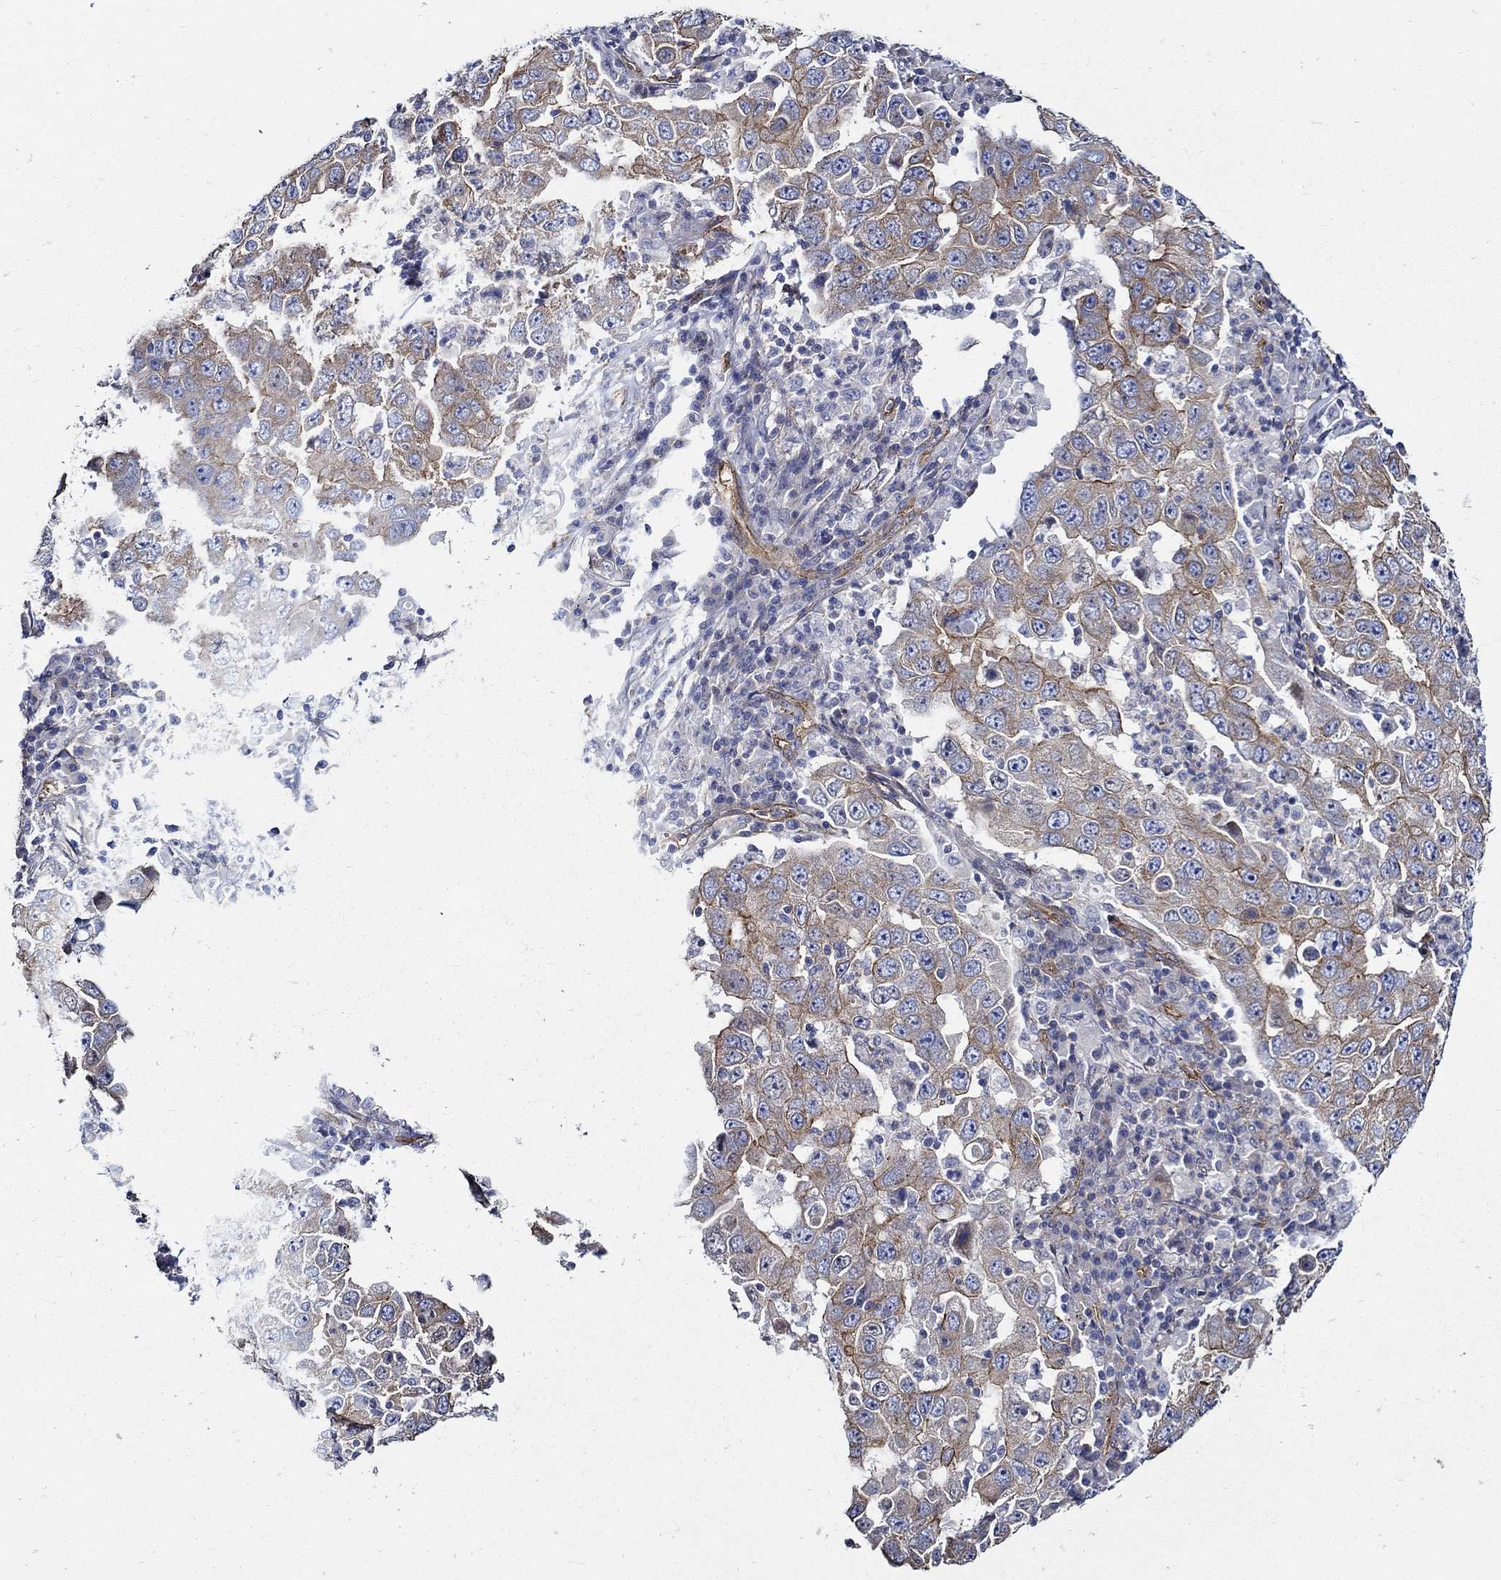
{"staining": {"intensity": "strong", "quantity": "<25%", "location": "cytoplasmic/membranous"}, "tissue": "lung cancer", "cell_type": "Tumor cells", "image_type": "cancer", "snomed": [{"axis": "morphology", "description": "Adenocarcinoma, NOS"}, {"axis": "topography", "description": "Lung"}], "caption": "Immunohistochemical staining of lung cancer reveals medium levels of strong cytoplasmic/membranous positivity in about <25% of tumor cells.", "gene": "APBB3", "patient": {"sex": "male", "age": 73}}